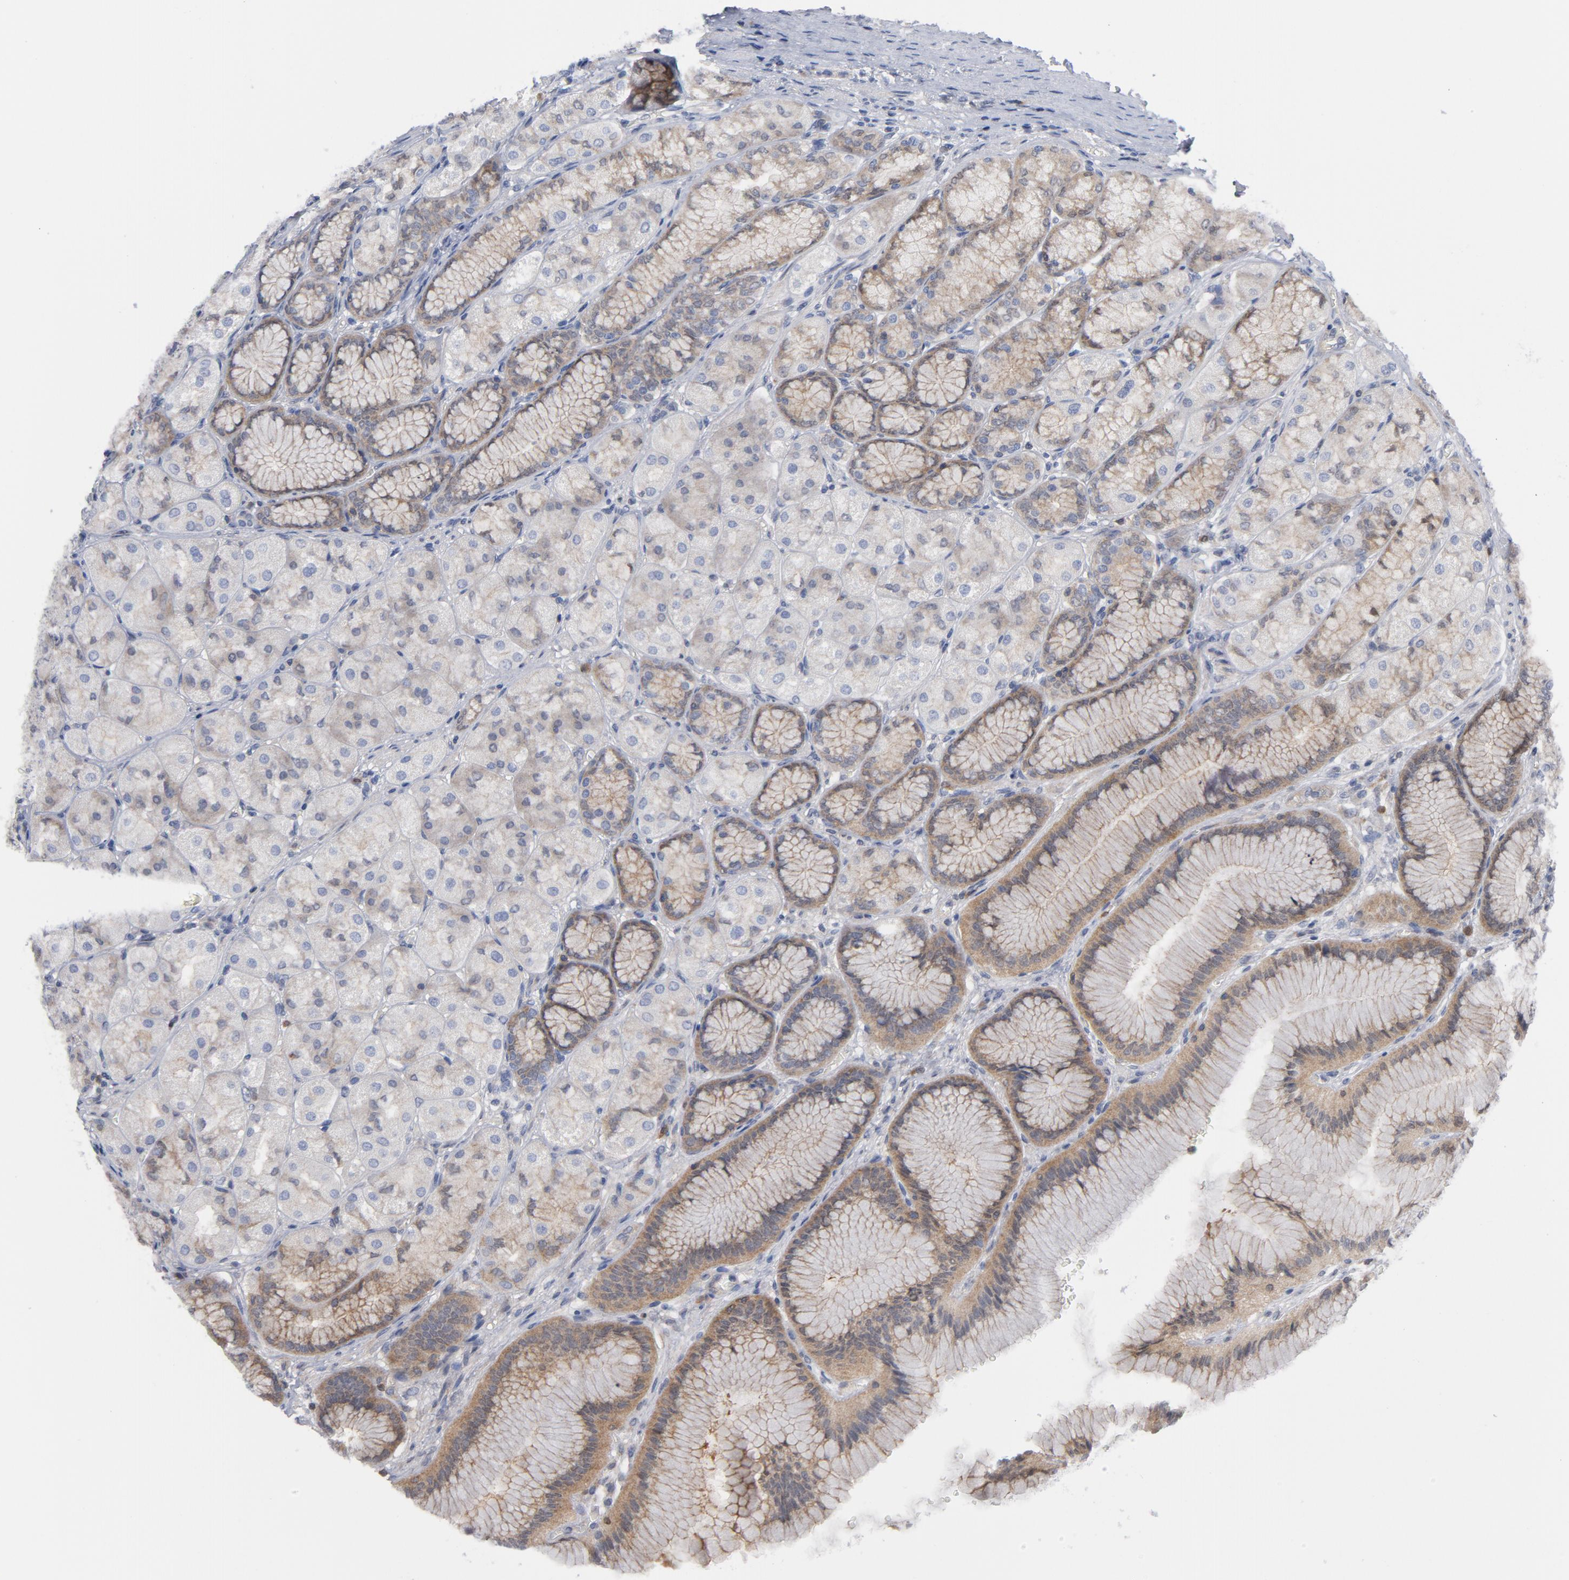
{"staining": {"intensity": "weak", "quantity": "25%-75%", "location": "cytoplasmic/membranous"}, "tissue": "stomach", "cell_type": "Glandular cells", "image_type": "normal", "snomed": [{"axis": "morphology", "description": "Normal tissue, NOS"}, {"axis": "morphology", "description": "Adenocarcinoma, NOS"}, {"axis": "topography", "description": "Stomach"}, {"axis": "topography", "description": "Stomach, lower"}], "caption": "Stomach was stained to show a protein in brown. There is low levels of weak cytoplasmic/membranous expression in about 25%-75% of glandular cells. The staining was performed using DAB (3,3'-diaminobenzidine), with brown indicating positive protein expression. Nuclei are stained blue with hematoxylin.", "gene": "TRADD", "patient": {"sex": "female", "age": 65}}